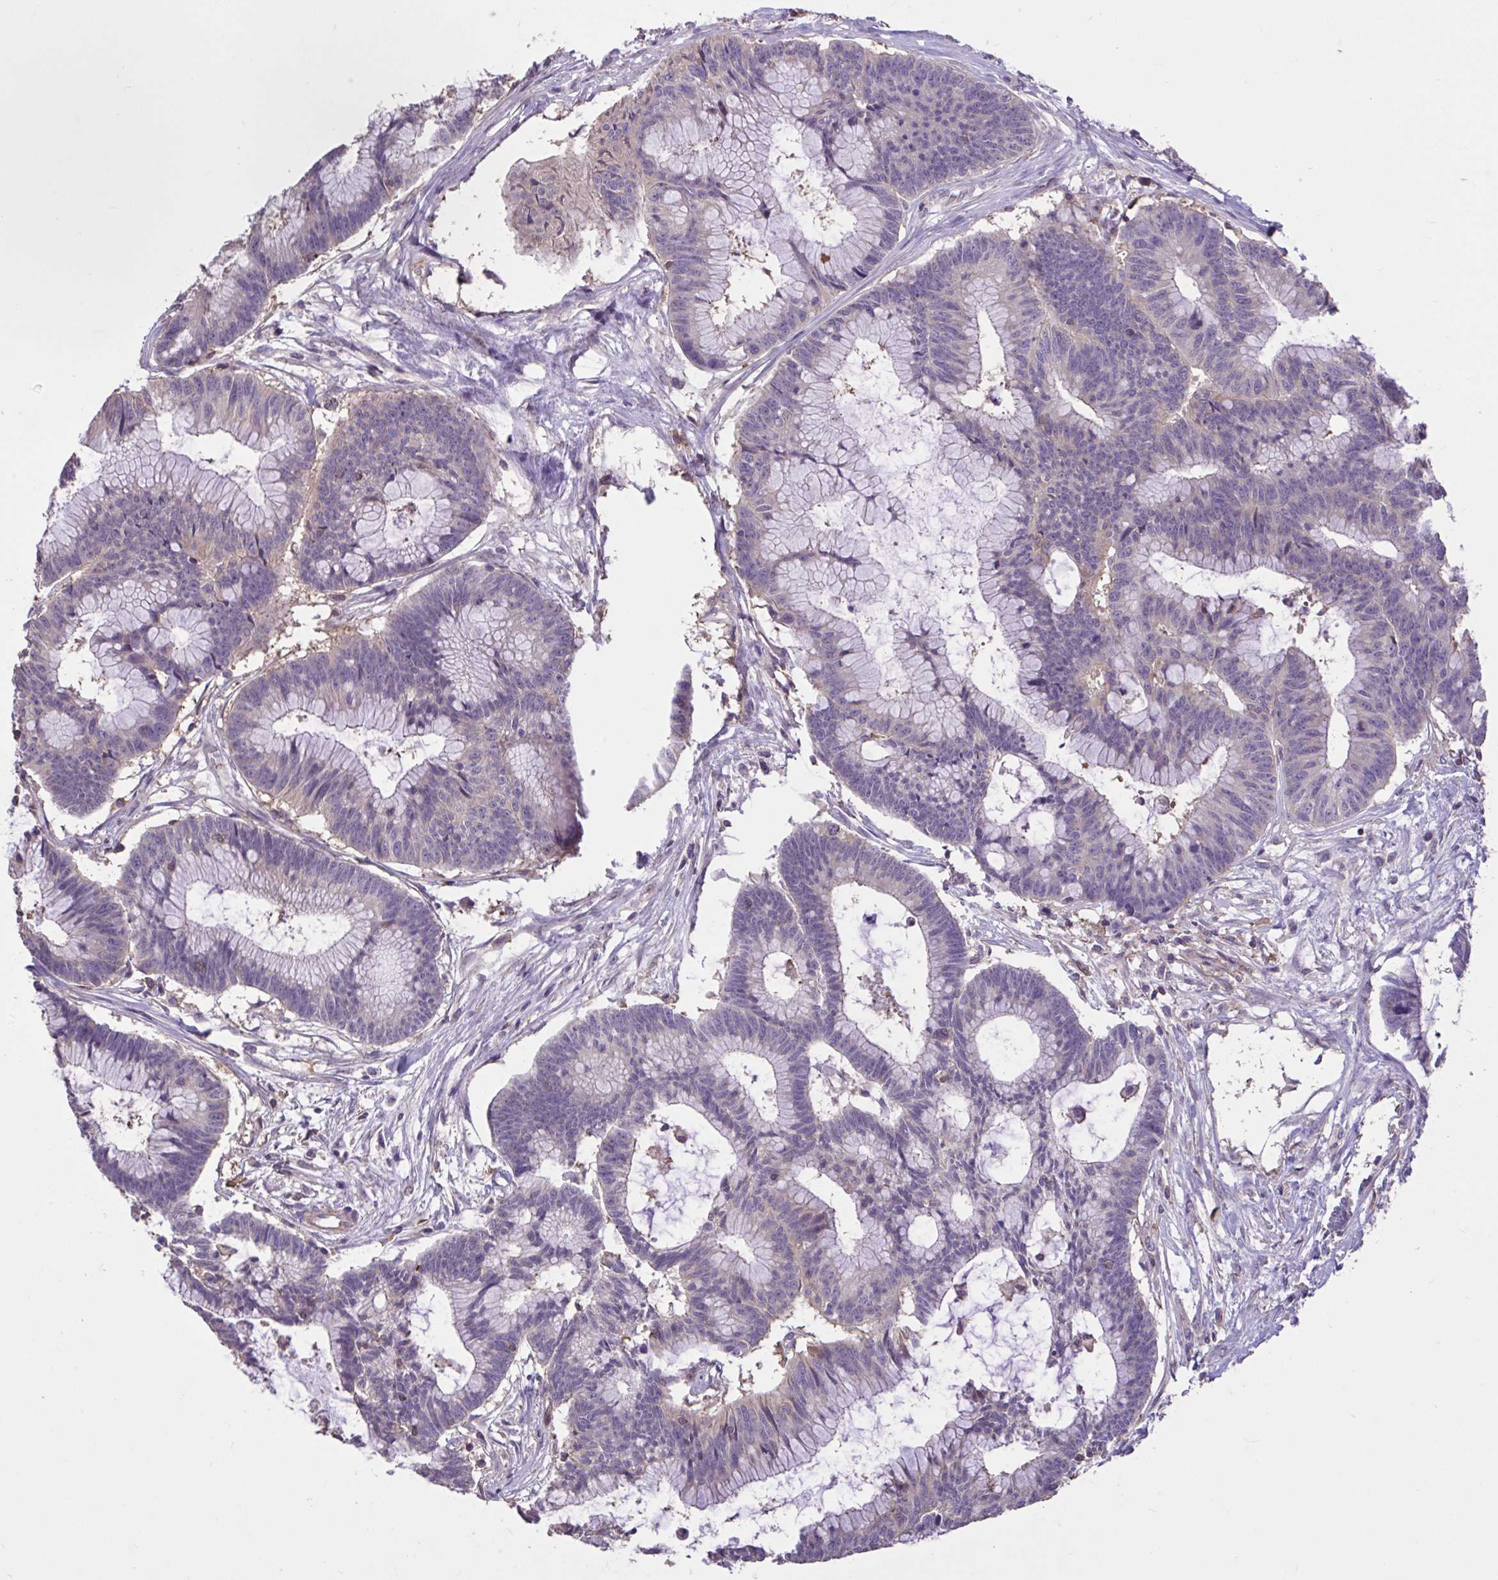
{"staining": {"intensity": "negative", "quantity": "none", "location": "none"}, "tissue": "colorectal cancer", "cell_type": "Tumor cells", "image_type": "cancer", "snomed": [{"axis": "morphology", "description": "Adenocarcinoma, NOS"}, {"axis": "topography", "description": "Colon"}], "caption": "IHC image of colorectal adenocarcinoma stained for a protein (brown), which displays no staining in tumor cells. (DAB (3,3'-diaminobenzidine) IHC with hematoxylin counter stain).", "gene": "IGFL2", "patient": {"sex": "female", "age": 78}}